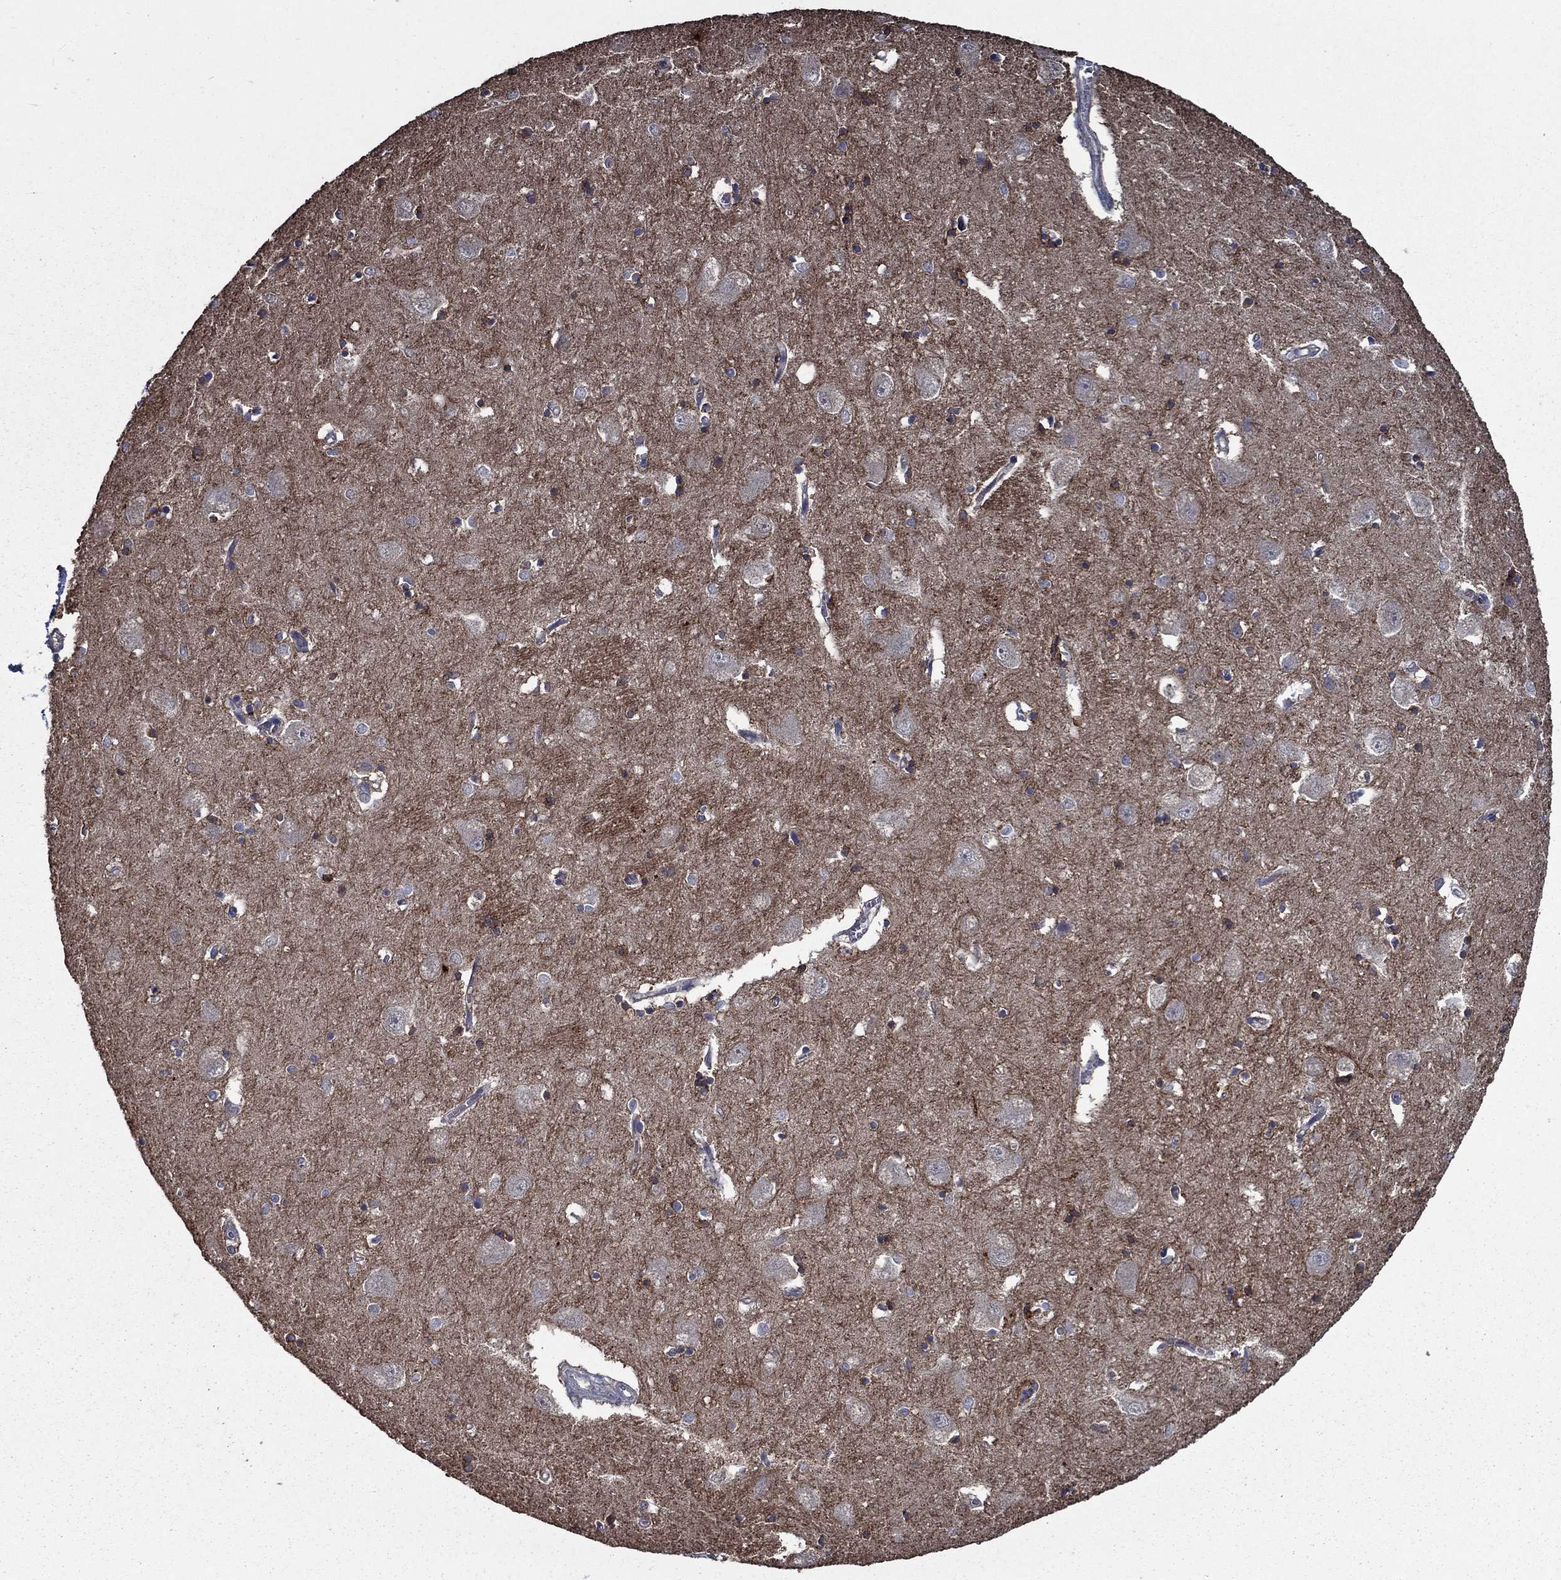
{"staining": {"intensity": "moderate", "quantity": "<25%", "location": "cytoplasmic/membranous"}, "tissue": "caudate", "cell_type": "Glial cells", "image_type": "normal", "snomed": [{"axis": "morphology", "description": "Normal tissue, NOS"}, {"axis": "topography", "description": "Lateral ventricle wall"}], "caption": "High-magnification brightfield microscopy of benign caudate stained with DAB (3,3'-diaminobenzidine) (brown) and counterstained with hematoxylin (blue). glial cells exhibit moderate cytoplasmic/membranous positivity is seen in about<25% of cells.", "gene": "SLC44A1", "patient": {"sex": "male", "age": 54}}